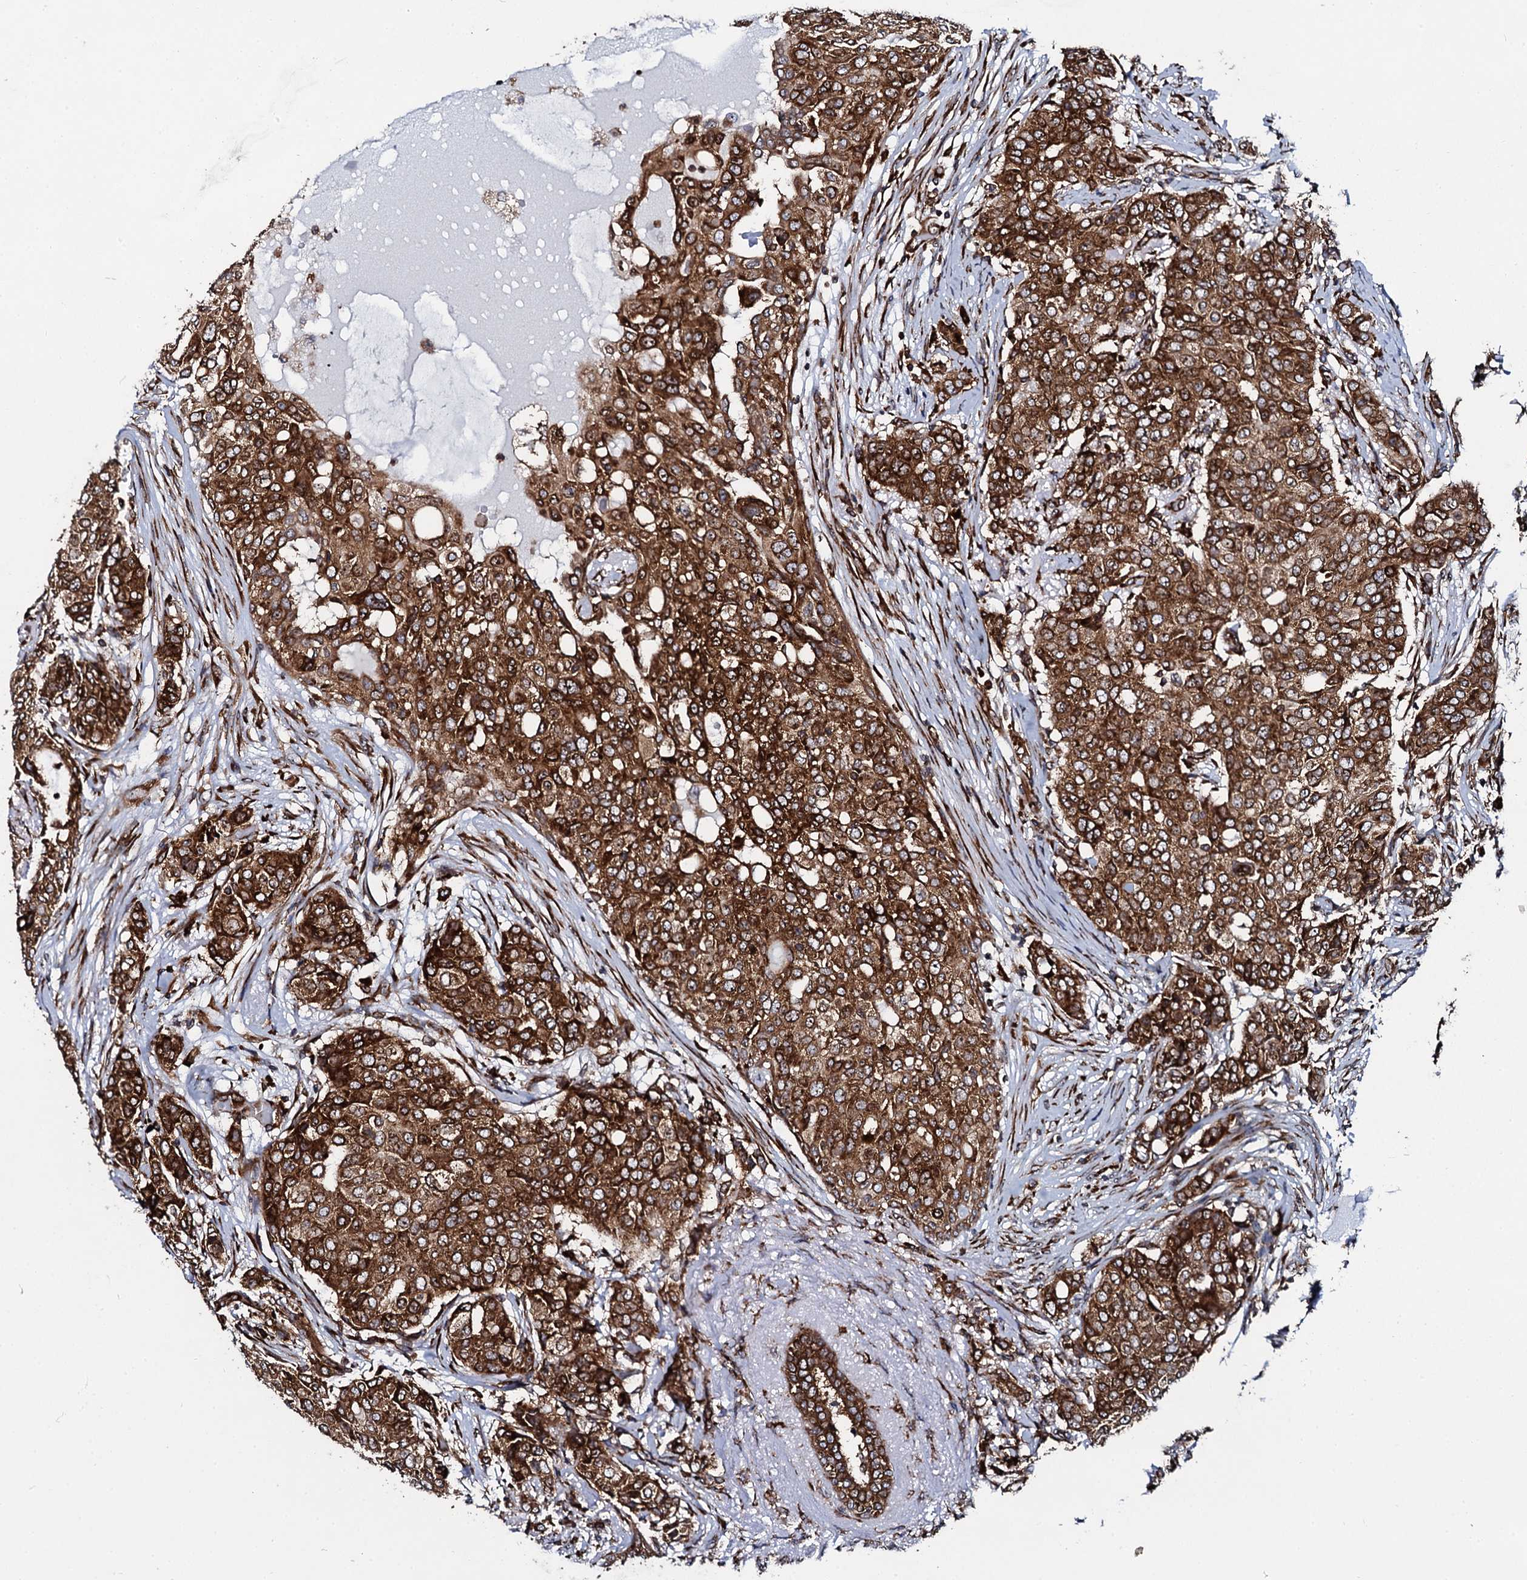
{"staining": {"intensity": "strong", "quantity": ">75%", "location": "cytoplasmic/membranous"}, "tissue": "breast cancer", "cell_type": "Tumor cells", "image_type": "cancer", "snomed": [{"axis": "morphology", "description": "Lobular carcinoma"}, {"axis": "topography", "description": "Breast"}], "caption": "Breast cancer was stained to show a protein in brown. There is high levels of strong cytoplasmic/membranous expression in approximately >75% of tumor cells. (DAB IHC, brown staining for protein, blue staining for nuclei).", "gene": "SPTY2D1", "patient": {"sex": "female", "age": 51}}